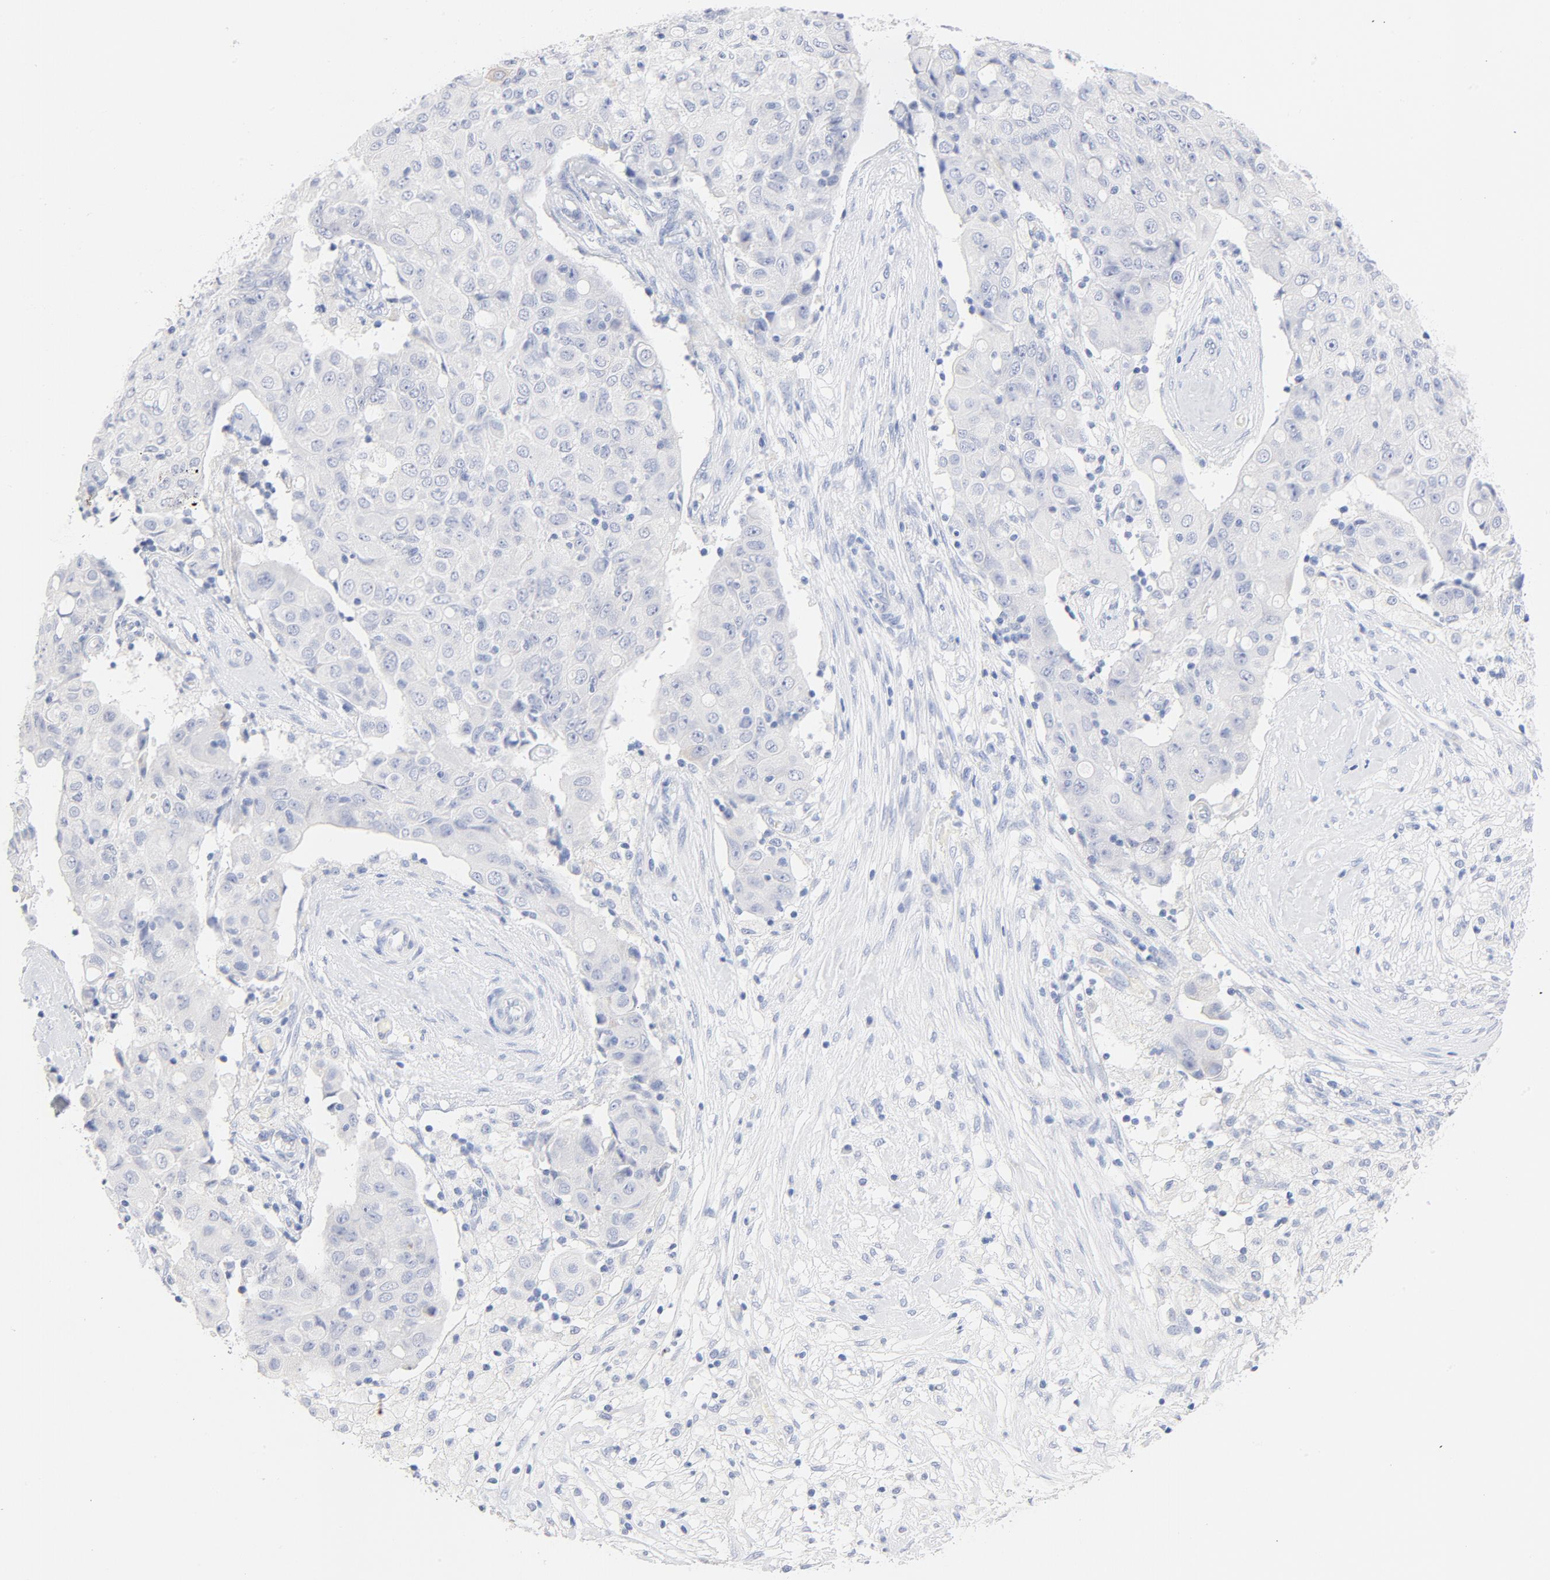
{"staining": {"intensity": "negative", "quantity": "none", "location": "none"}, "tissue": "ovarian cancer", "cell_type": "Tumor cells", "image_type": "cancer", "snomed": [{"axis": "morphology", "description": "Carcinoma, endometroid"}, {"axis": "topography", "description": "Ovary"}], "caption": "Immunohistochemical staining of ovarian cancer demonstrates no significant expression in tumor cells. The staining was performed using DAB to visualize the protein expression in brown, while the nuclei were stained in blue with hematoxylin (Magnification: 20x).", "gene": "FGFR3", "patient": {"sex": "female", "age": 42}}